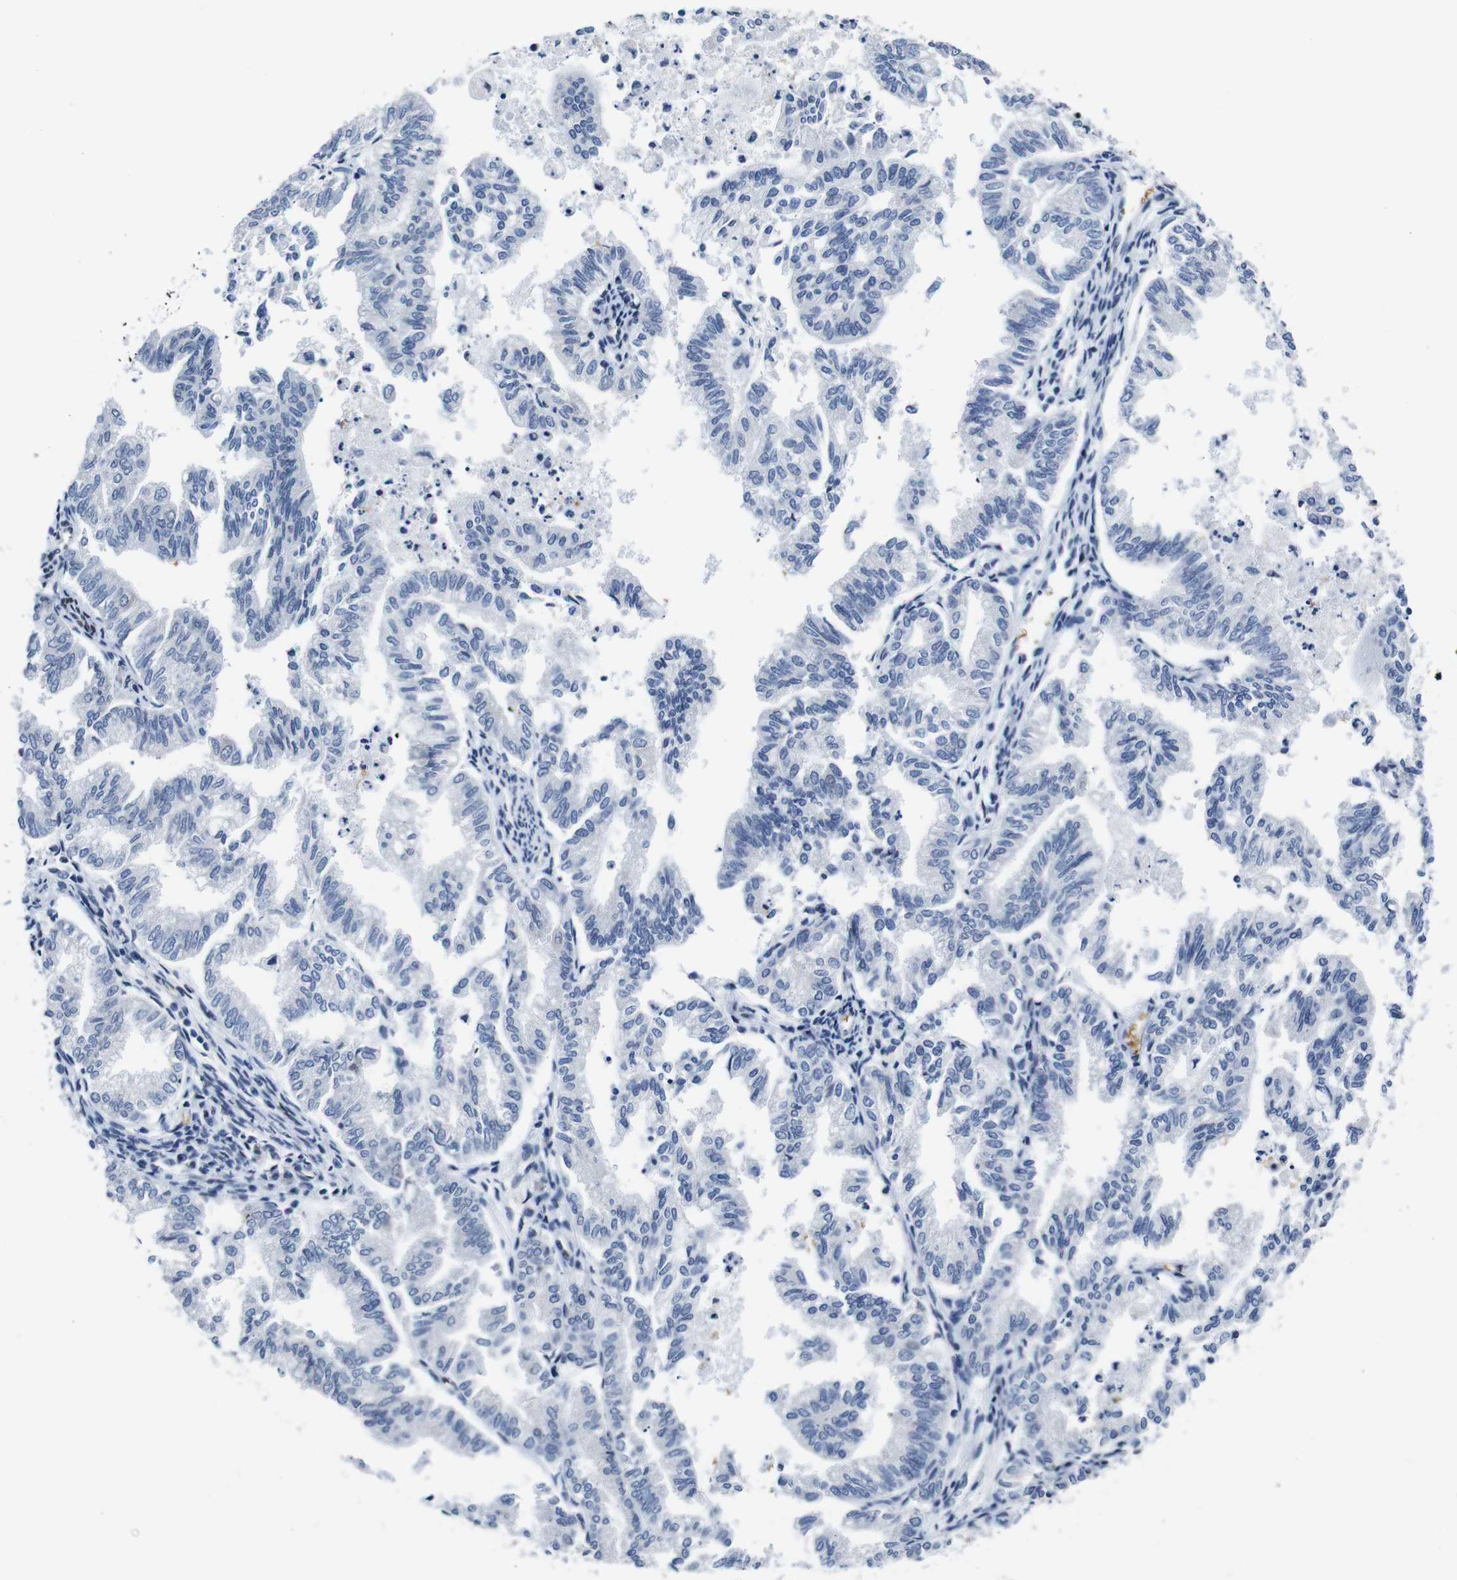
{"staining": {"intensity": "negative", "quantity": "none", "location": "none"}, "tissue": "endometrial cancer", "cell_type": "Tumor cells", "image_type": "cancer", "snomed": [{"axis": "morphology", "description": "Necrosis, NOS"}, {"axis": "morphology", "description": "Adenocarcinoma, NOS"}, {"axis": "topography", "description": "Endometrium"}], "caption": "Endometrial cancer was stained to show a protein in brown. There is no significant staining in tumor cells.", "gene": "SOCS3", "patient": {"sex": "female", "age": 79}}